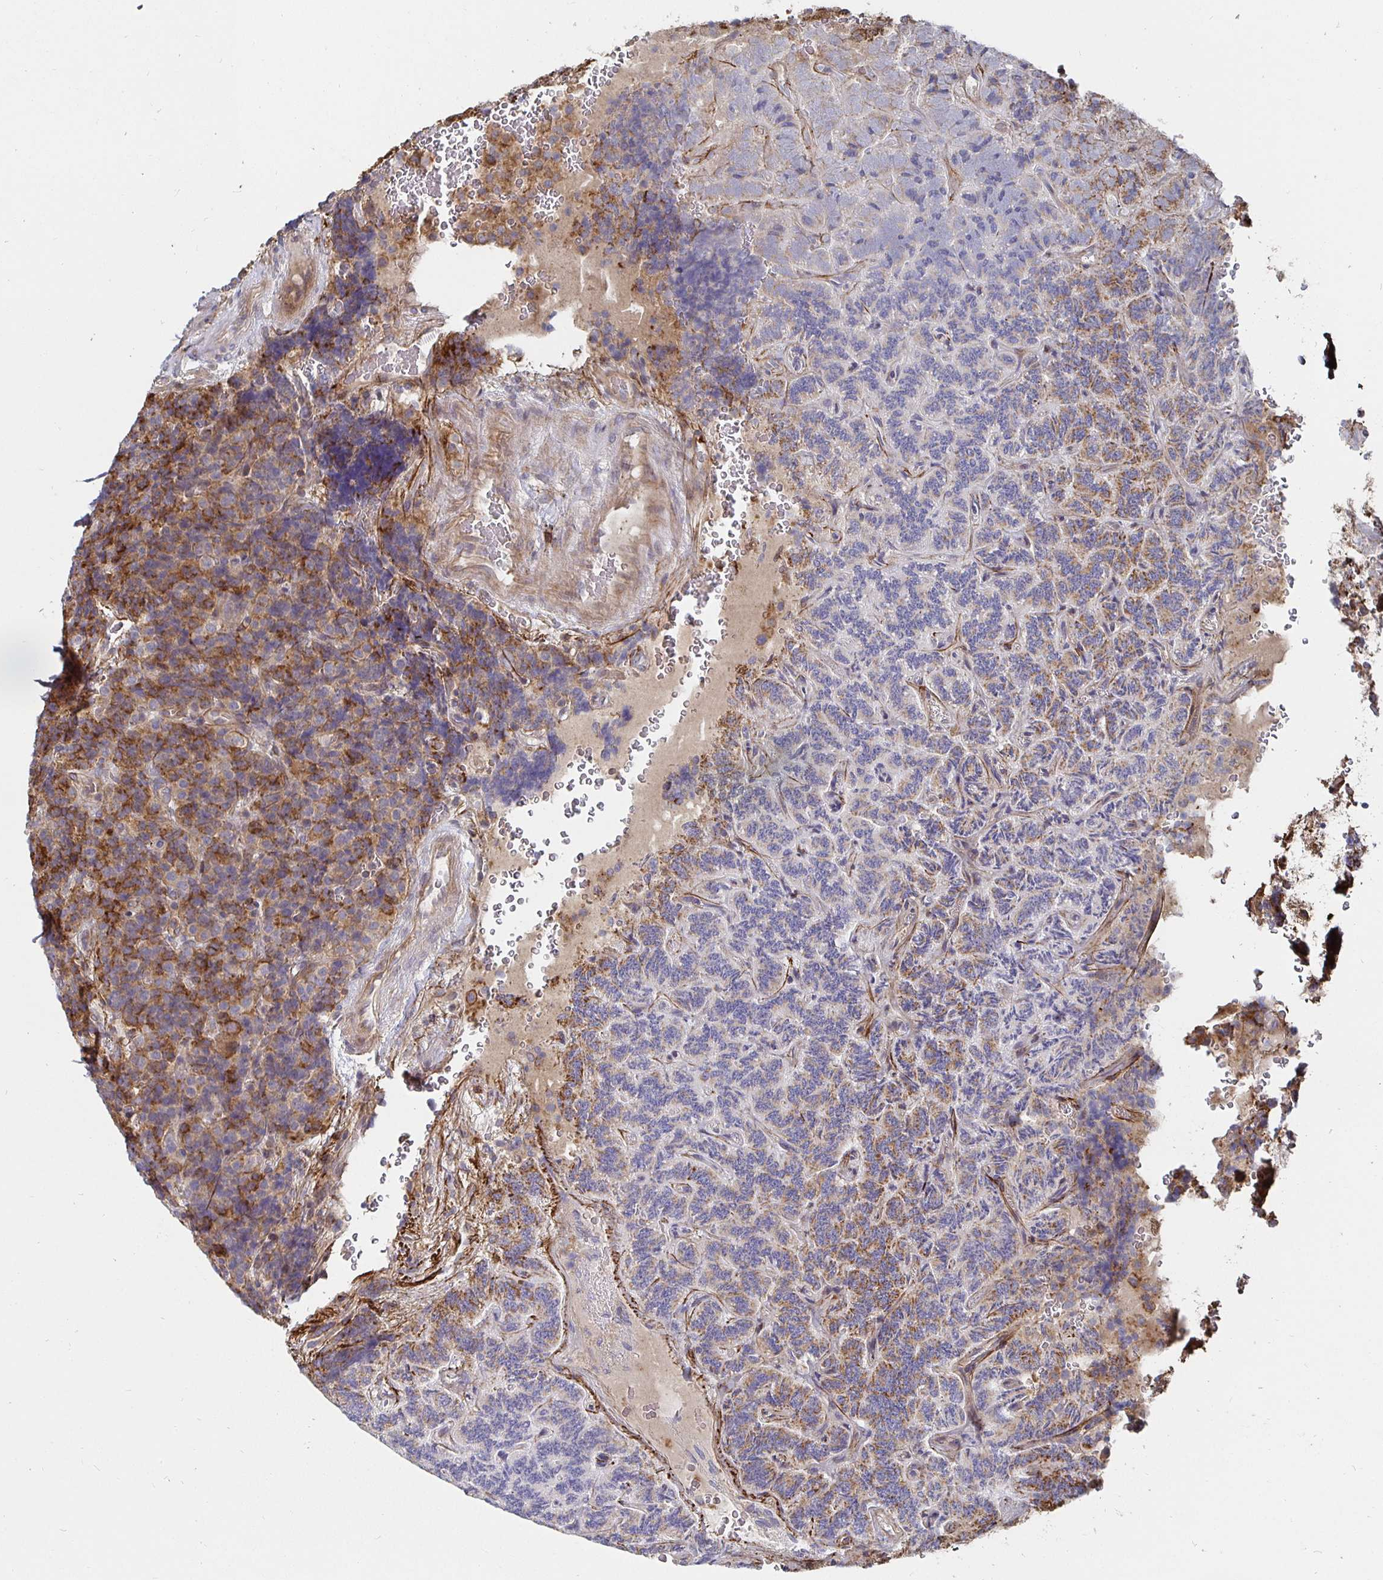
{"staining": {"intensity": "moderate", "quantity": "25%-75%", "location": "cytoplasmic/membranous"}, "tissue": "carcinoid", "cell_type": "Tumor cells", "image_type": "cancer", "snomed": [{"axis": "morphology", "description": "Carcinoid, malignant, NOS"}, {"axis": "topography", "description": "Pancreas"}], "caption": "There is medium levels of moderate cytoplasmic/membranous staining in tumor cells of malignant carcinoid, as demonstrated by immunohistochemical staining (brown color).", "gene": "GJA4", "patient": {"sex": "male", "age": 36}}